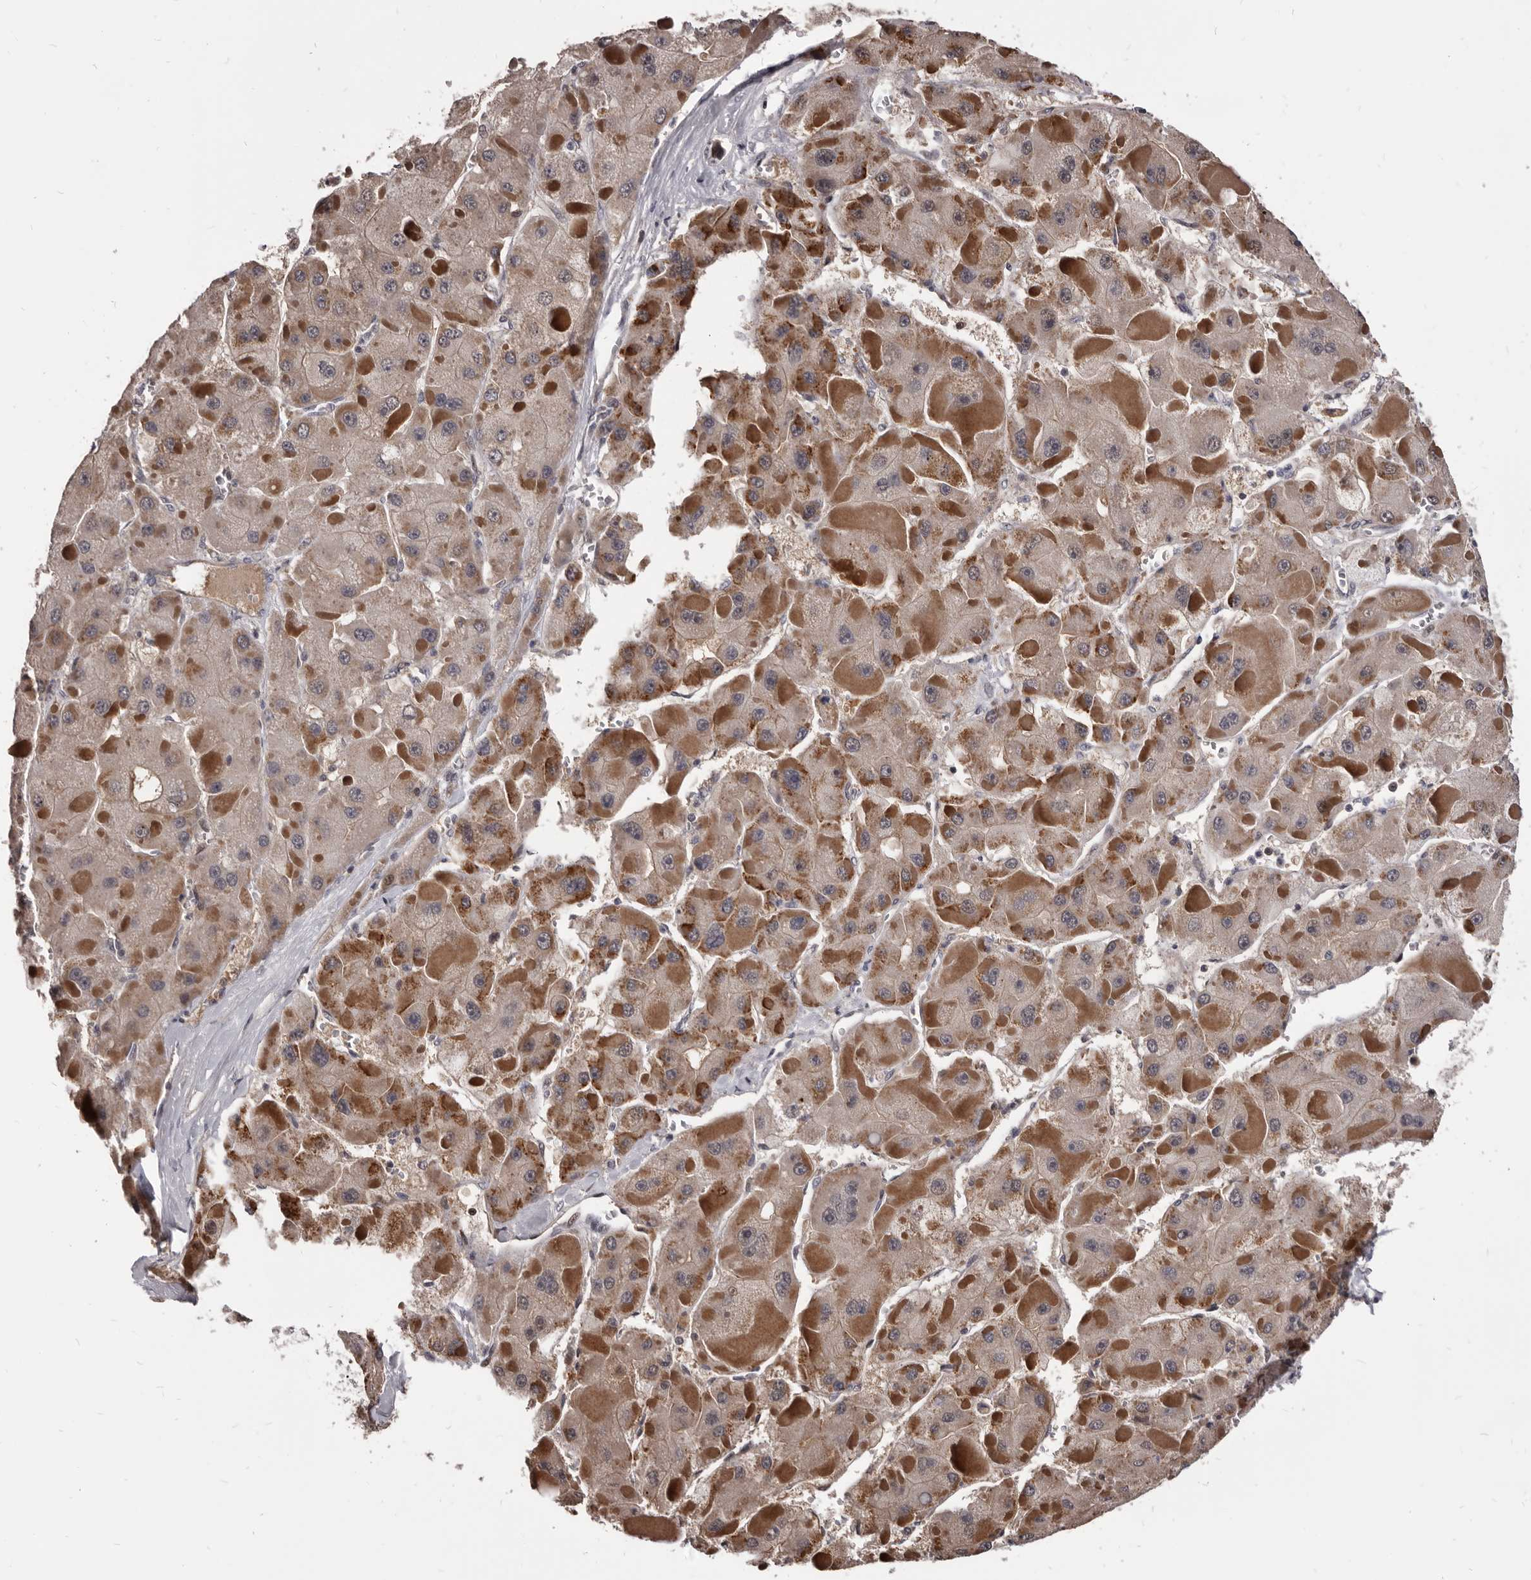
{"staining": {"intensity": "moderate", "quantity": ">75%", "location": "cytoplasmic/membranous"}, "tissue": "liver cancer", "cell_type": "Tumor cells", "image_type": "cancer", "snomed": [{"axis": "morphology", "description": "Carcinoma, Hepatocellular, NOS"}, {"axis": "topography", "description": "Liver"}], "caption": "IHC of human liver cancer (hepatocellular carcinoma) shows medium levels of moderate cytoplasmic/membranous staining in about >75% of tumor cells.", "gene": "MAP3K14", "patient": {"sex": "female", "age": 73}}